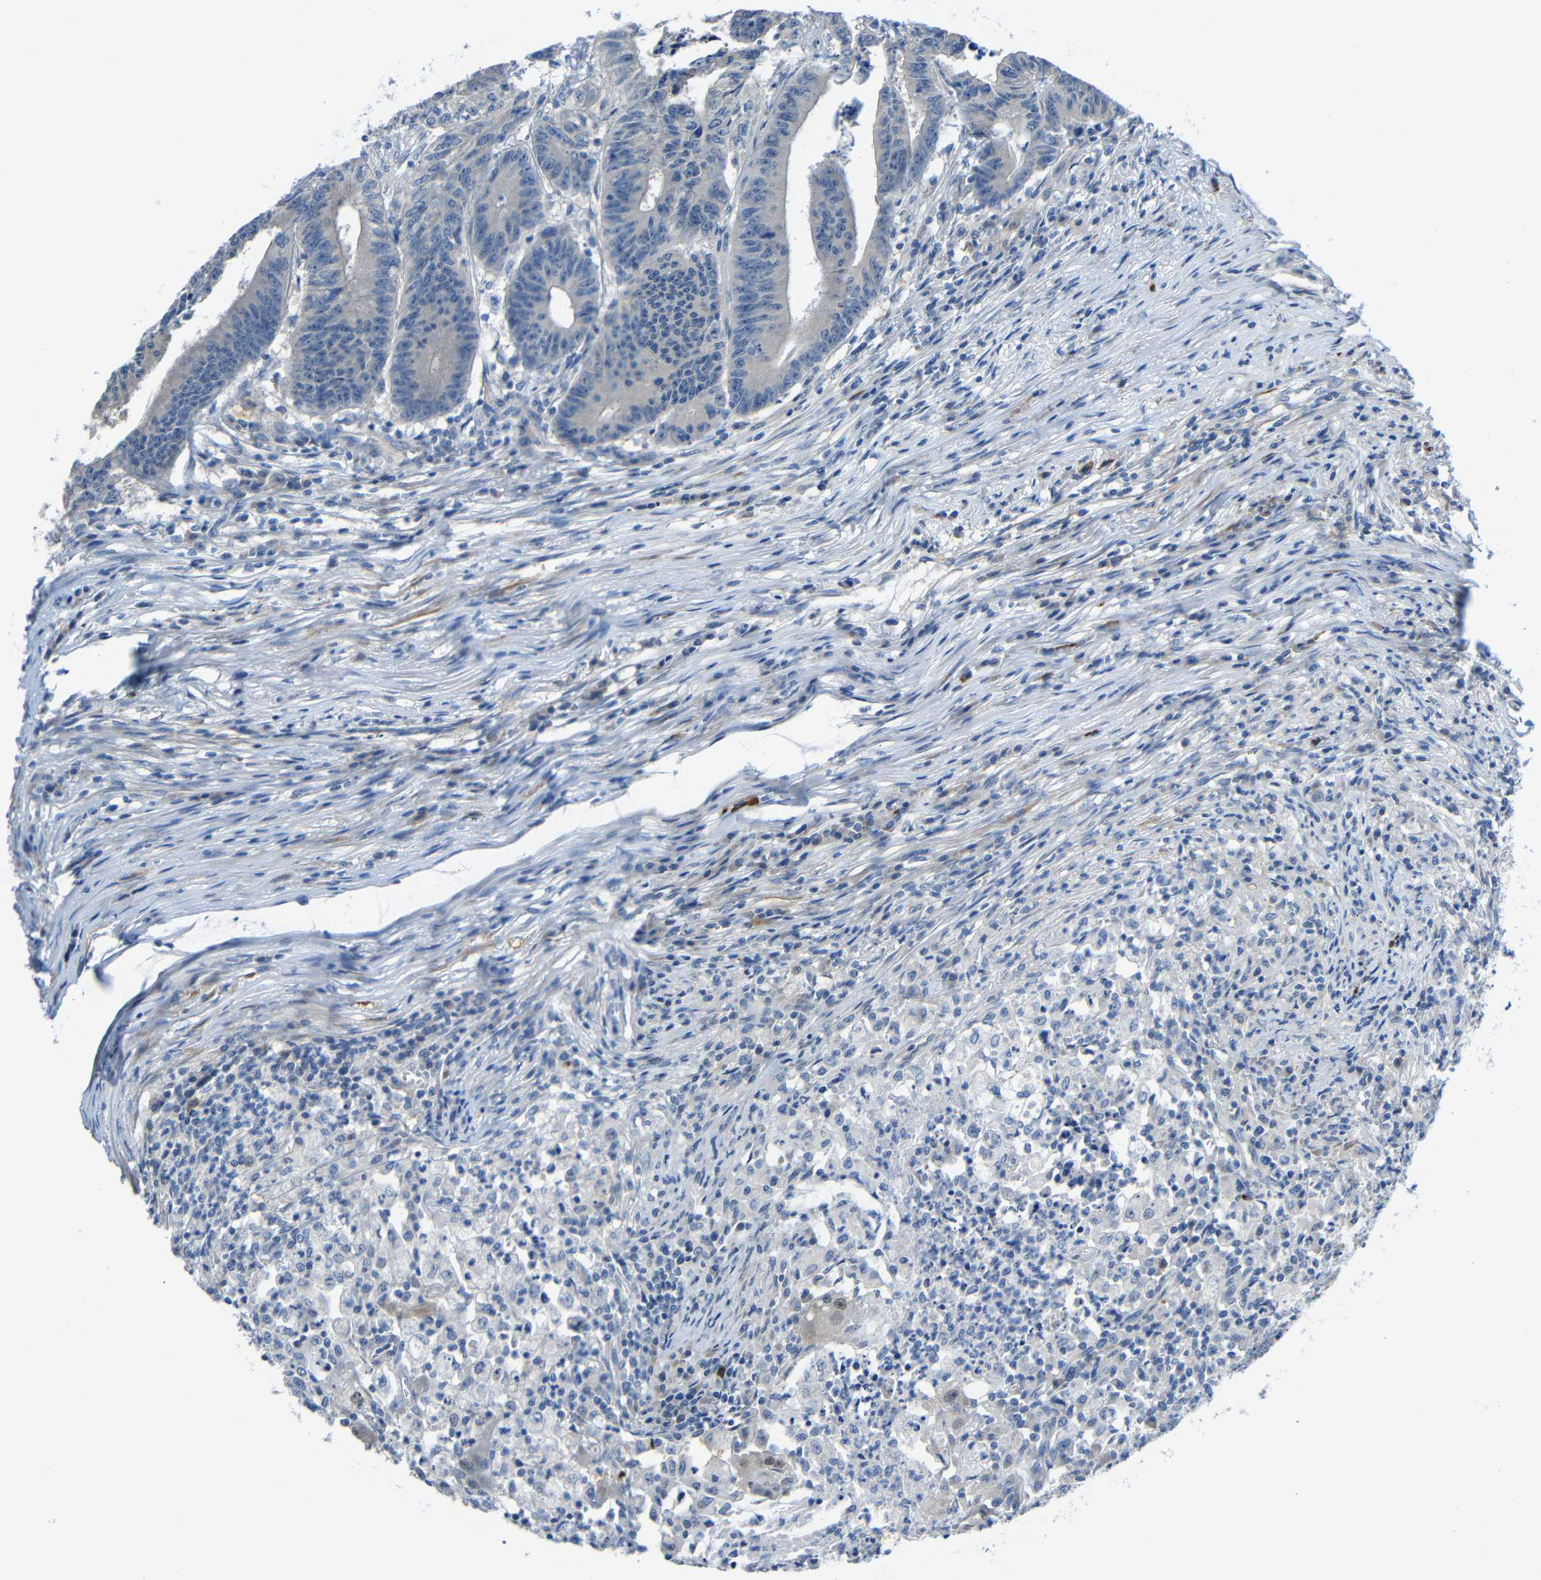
{"staining": {"intensity": "negative", "quantity": "none", "location": "none"}, "tissue": "colorectal cancer", "cell_type": "Tumor cells", "image_type": "cancer", "snomed": [{"axis": "morphology", "description": "Adenocarcinoma, NOS"}, {"axis": "topography", "description": "Colon"}], "caption": "Colorectal cancer (adenocarcinoma) stained for a protein using immunohistochemistry (IHC) displays no positivity tumor cells.", "gene": "NEGR1", "patient": {"sex": "male", "age": 45}}